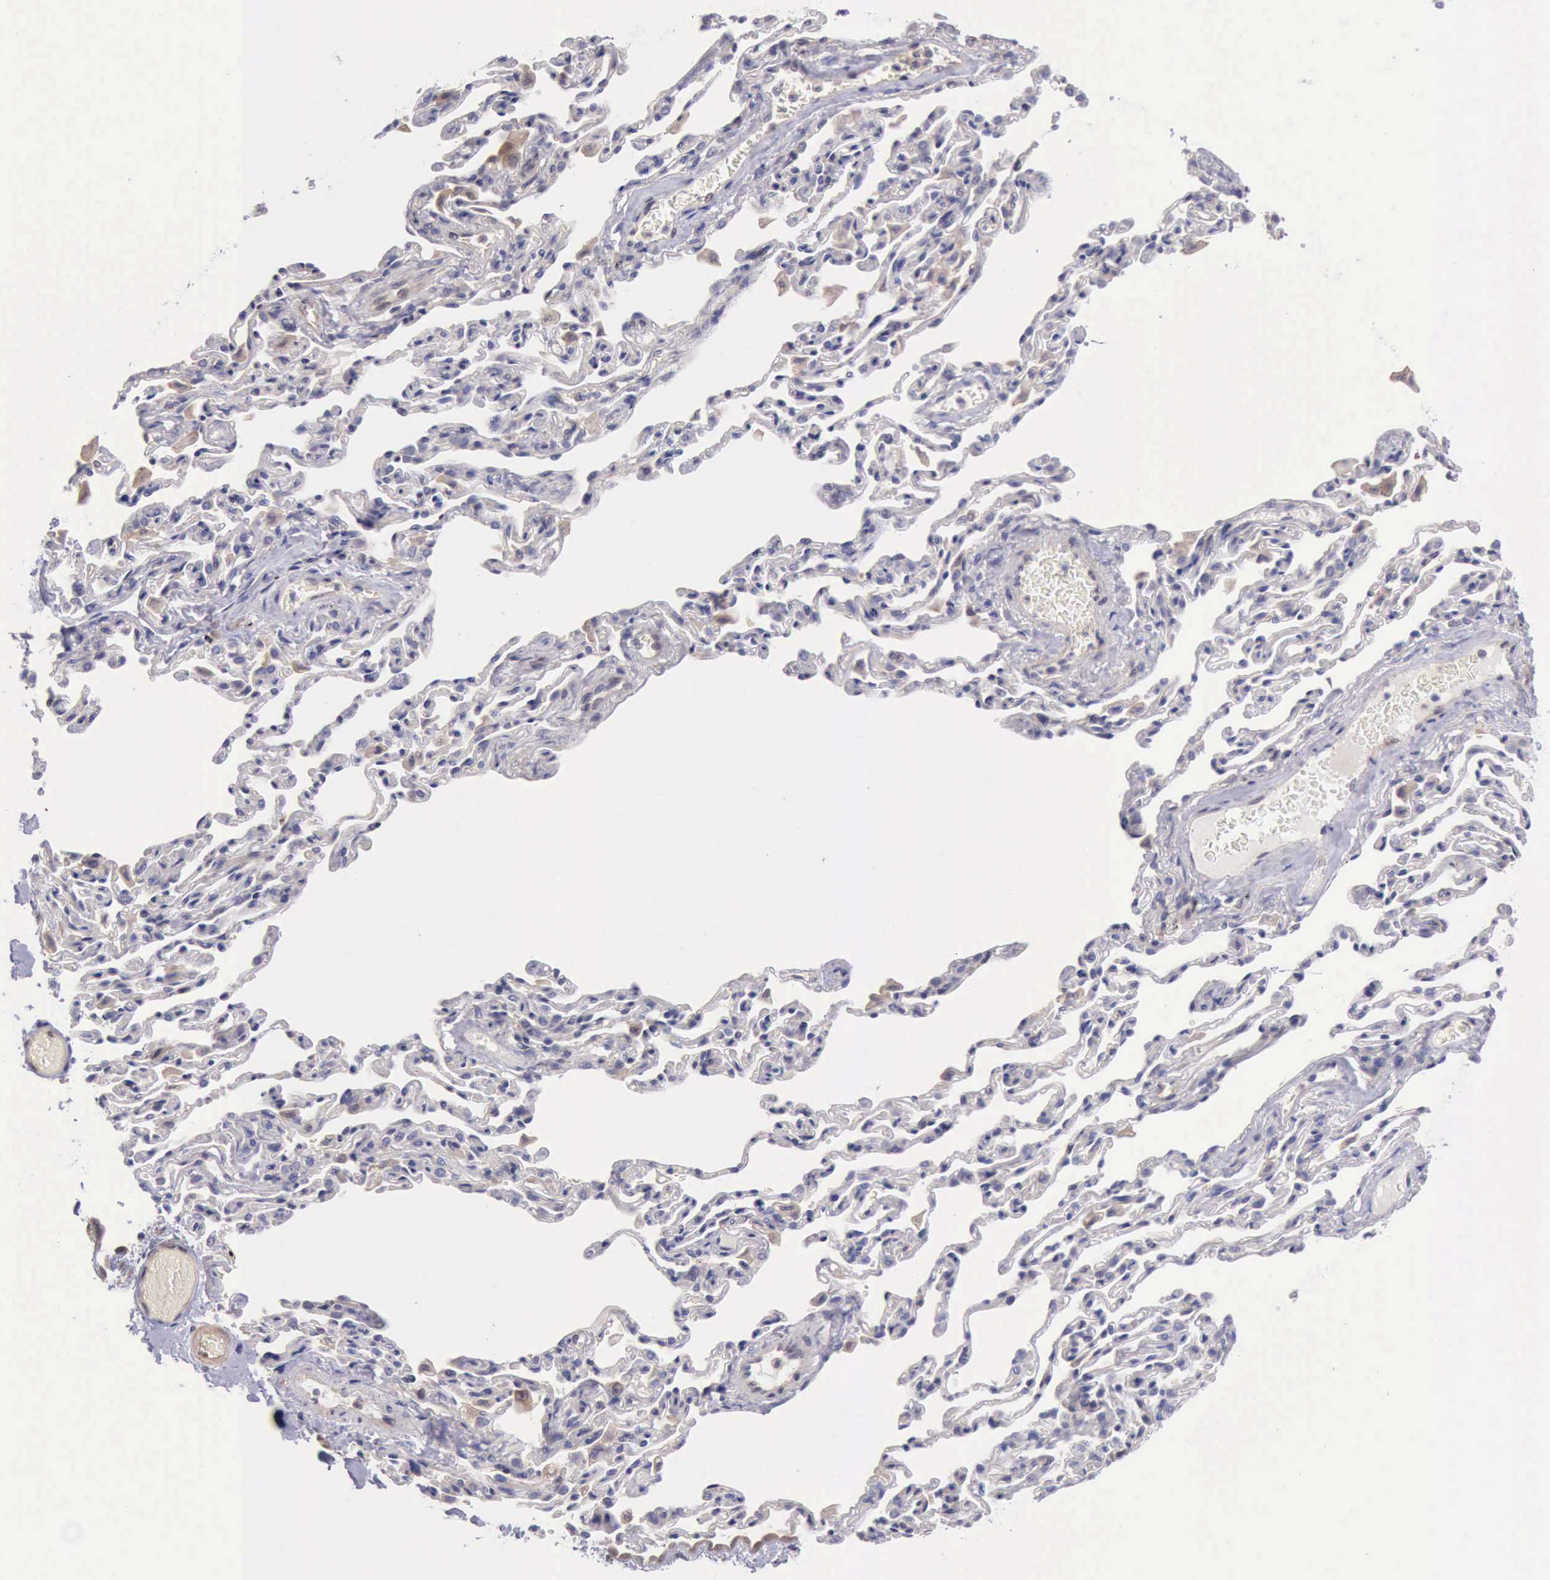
{"staining": {"intensity": "moderate", "quantity": ">75%", "location": "cytoplasmic/membranous"}, "tissue": "bronchus", "cell_type": "Respiratory epithelial cells", "image_type": "normal", "snomed": [{"axis": "morphology", "description": "Normal tissue, NOS"}, {"axis": "topography", "description": "Cartilage tissue"}, {"axis": "topography", "description": "Bronchus"}, {"axis": "topography", "description": "Lung"}], "caption": "Bronchus stained with a protein marker demonstrates moderate staining in respiratory epithelial cells.", "gene": "DNAJB7", "patient": {"sex": "male", "age": 64}}